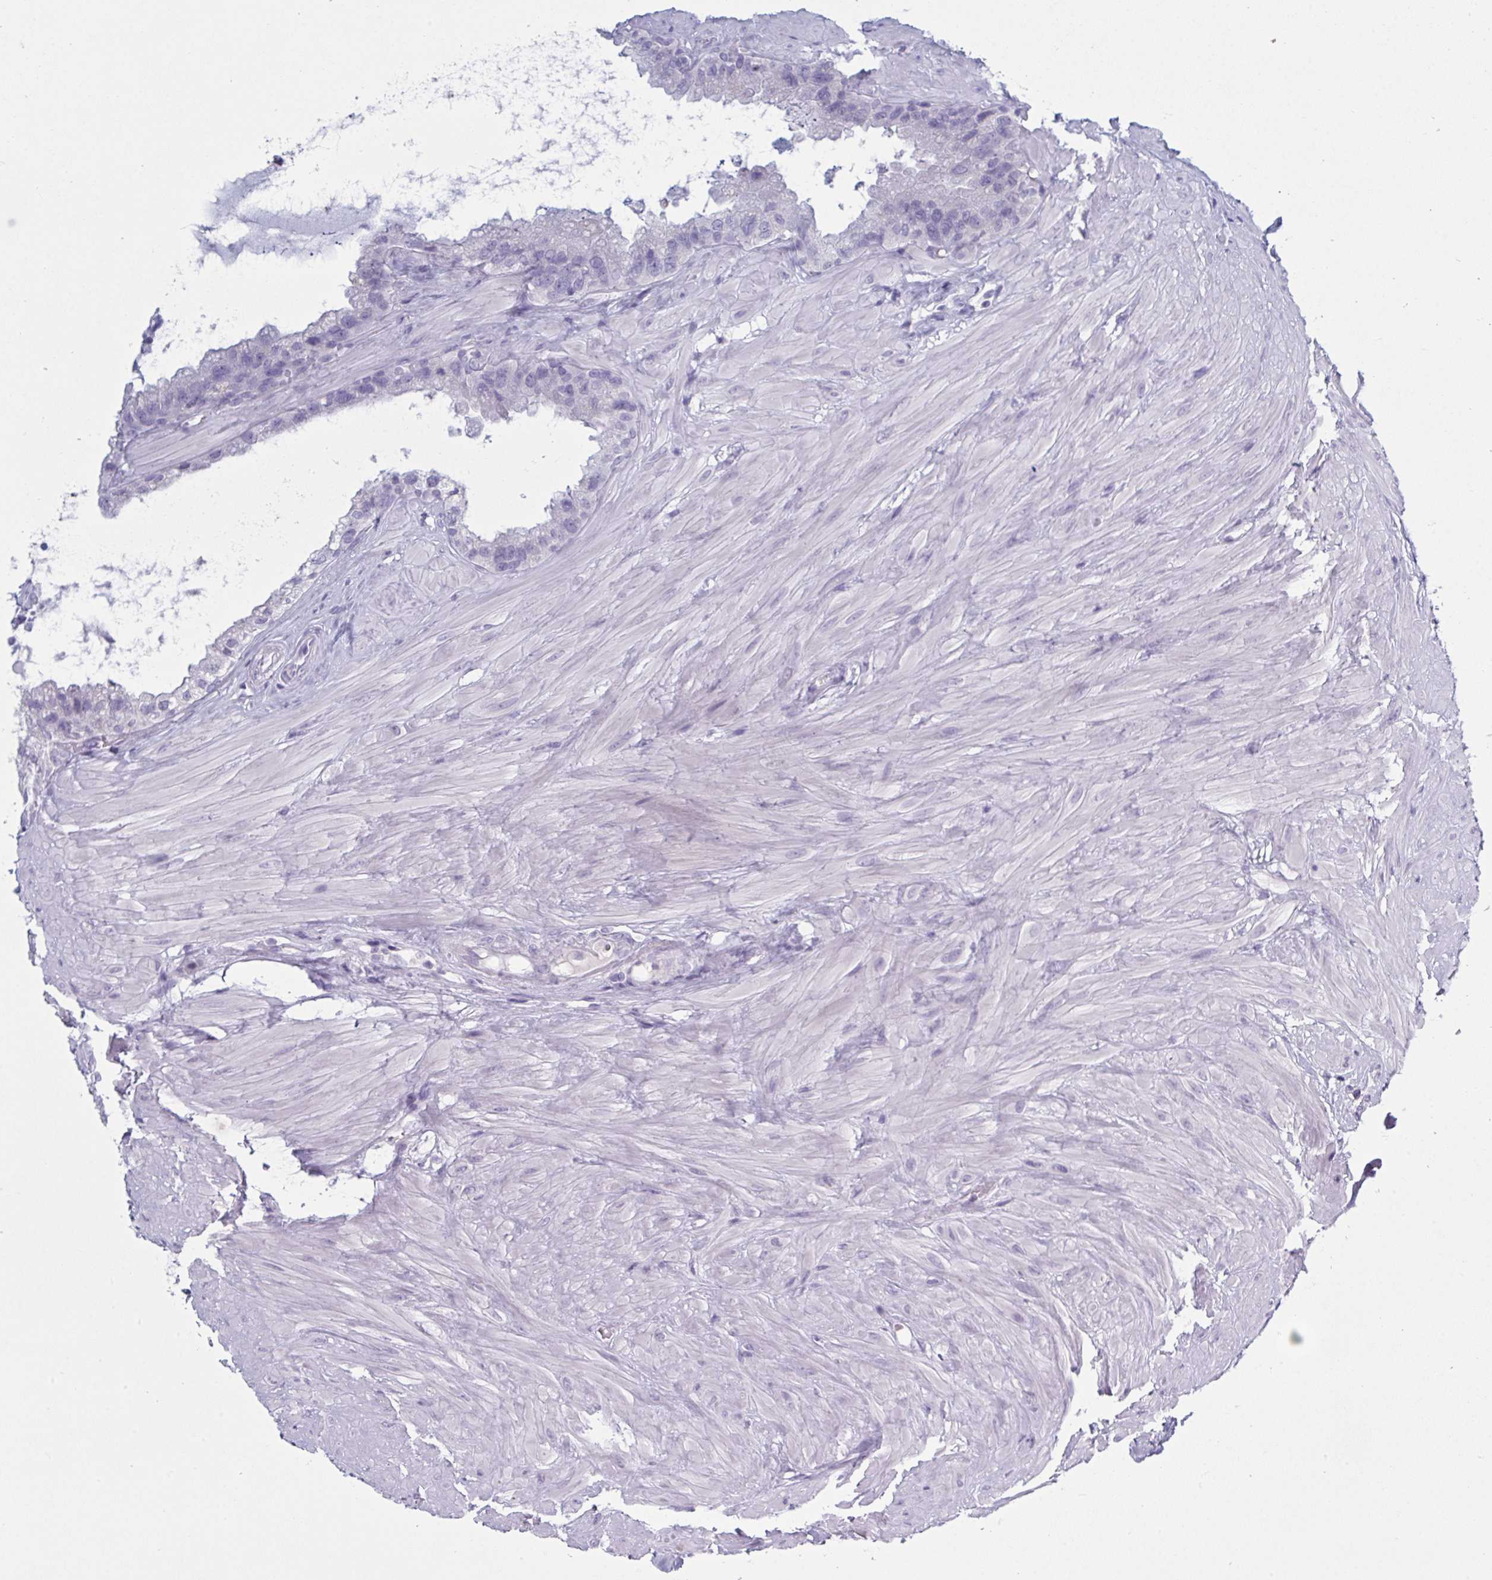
{"staining": {"intensity": "negative", "quantity": "none", "location": "none"}, "tissue": "seminal vesicle", "cell_type": "Glandular cells", "image_type": "normal", "snomed": [{"axis": "morphology", "description": "Normal tissue, NOS"}, {"axis": "topography", "description": "Seminal veicle"}, {"axis": "topography", "description": "Peripheral nerve tissue"}], "caption": "Protein analysis of benign seminal vesicle reveals no significant staining in glandular cells. Brightfield microscopy of immunohistochemistry stained with DAB (3,3'-diaminobenzidine) (brown) and hematoxylin (blue), captured at high magnification.", "gene": "NDUFC2", "patient": {"sex": "male", "age": 76}}